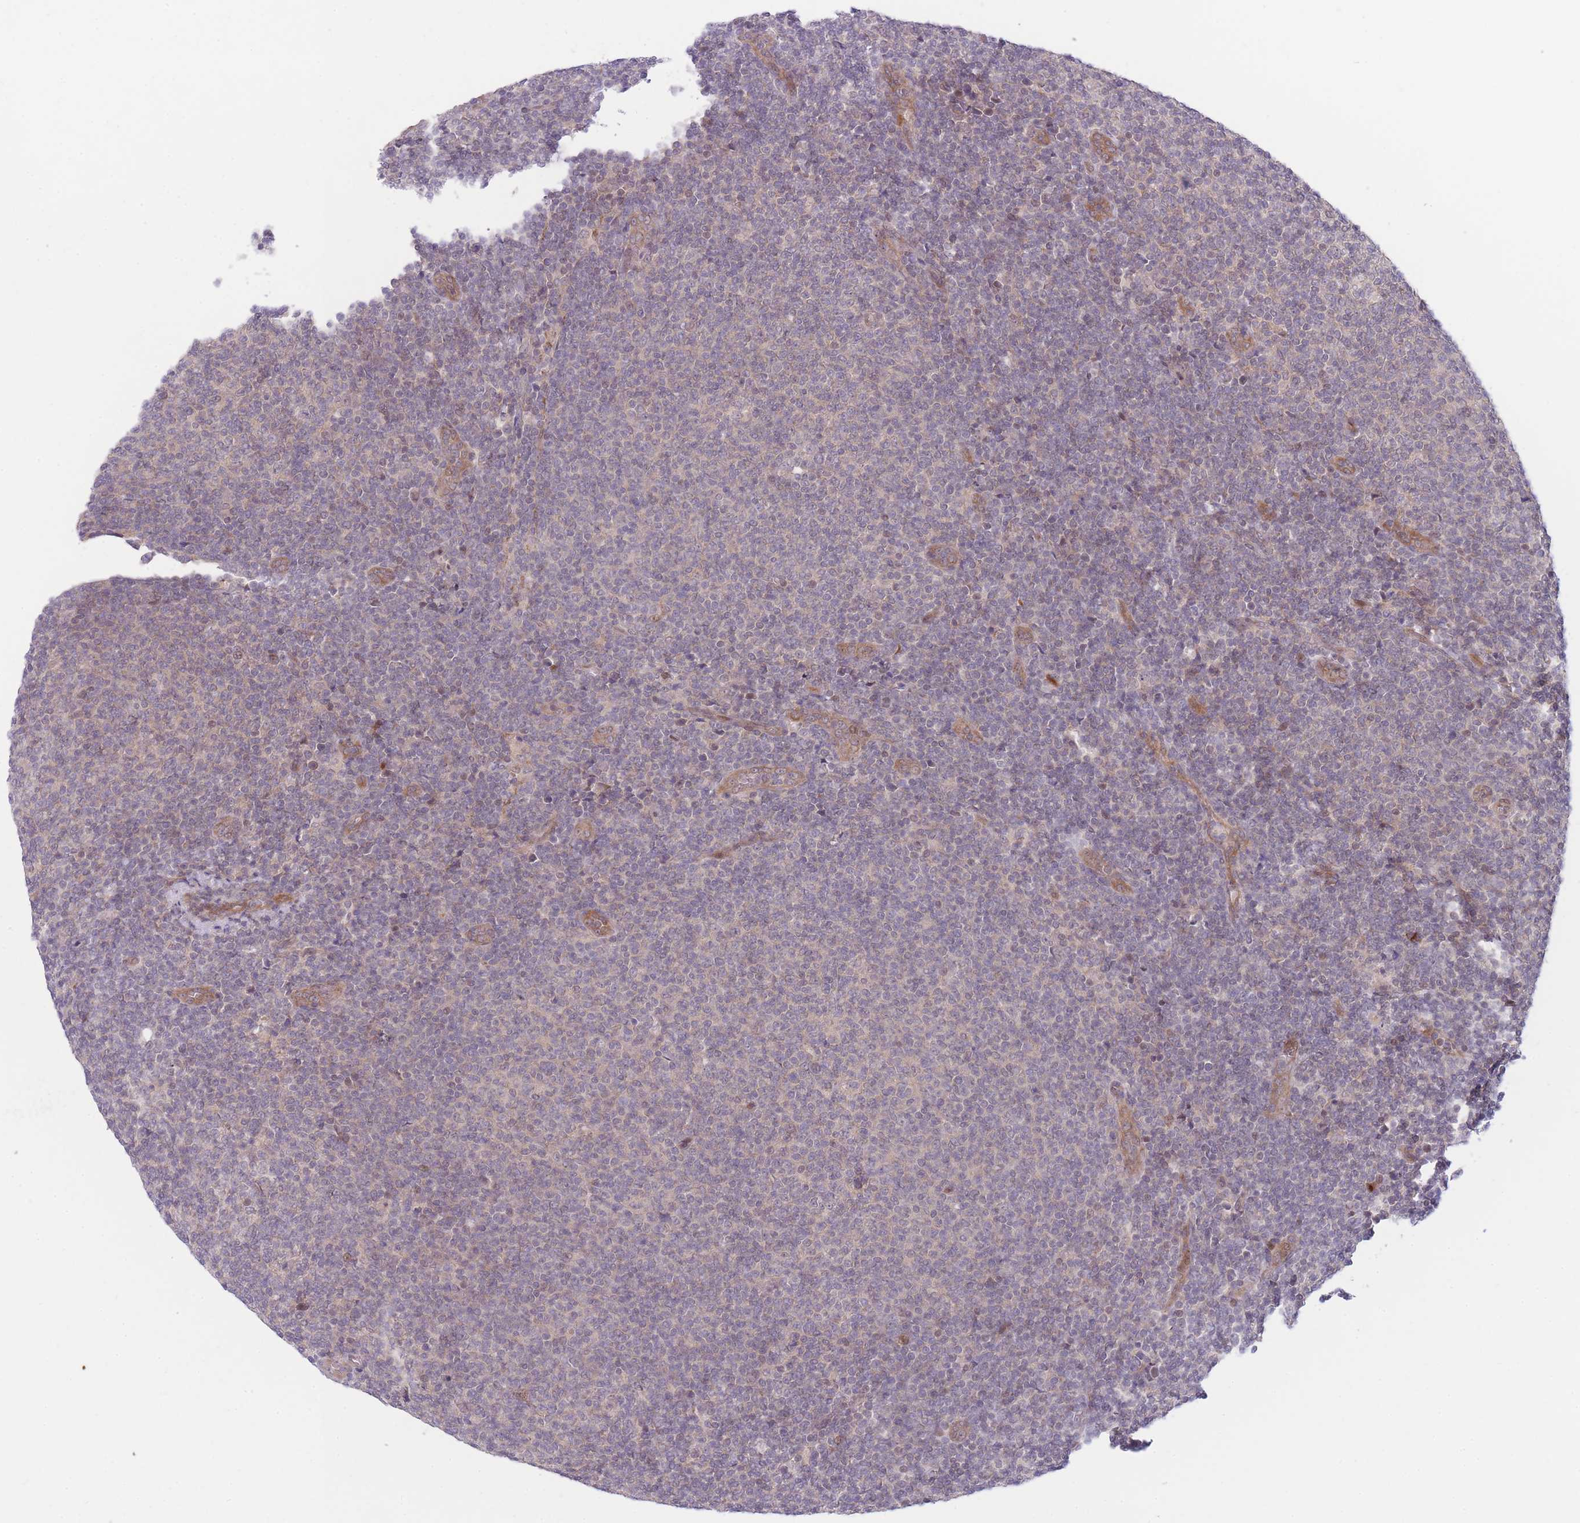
{"staining": {"intensity": "weak", "quantity": "<25%", "location": "nuclear"}, "tissue": "lymphoma", "cell_type": "Tumor cells", "image_type": "cancer", "snomed": [{"axis": "morphology", "description": "Malignant lymphoma, non-Hodgkin's type, Low grade"}, {"axis": "topography", "description": "Lymph node"}], "caption": "This image is of malignant lymphoma, non-Hodgkin's type (low-grade) stained with immunohistochemistry to label a protein in brown with the nuclei are counter-stained blue. There is no staining in tumor cells.", "gene": "CDC25B", "patient": {"sex": "male", "age": 66}}